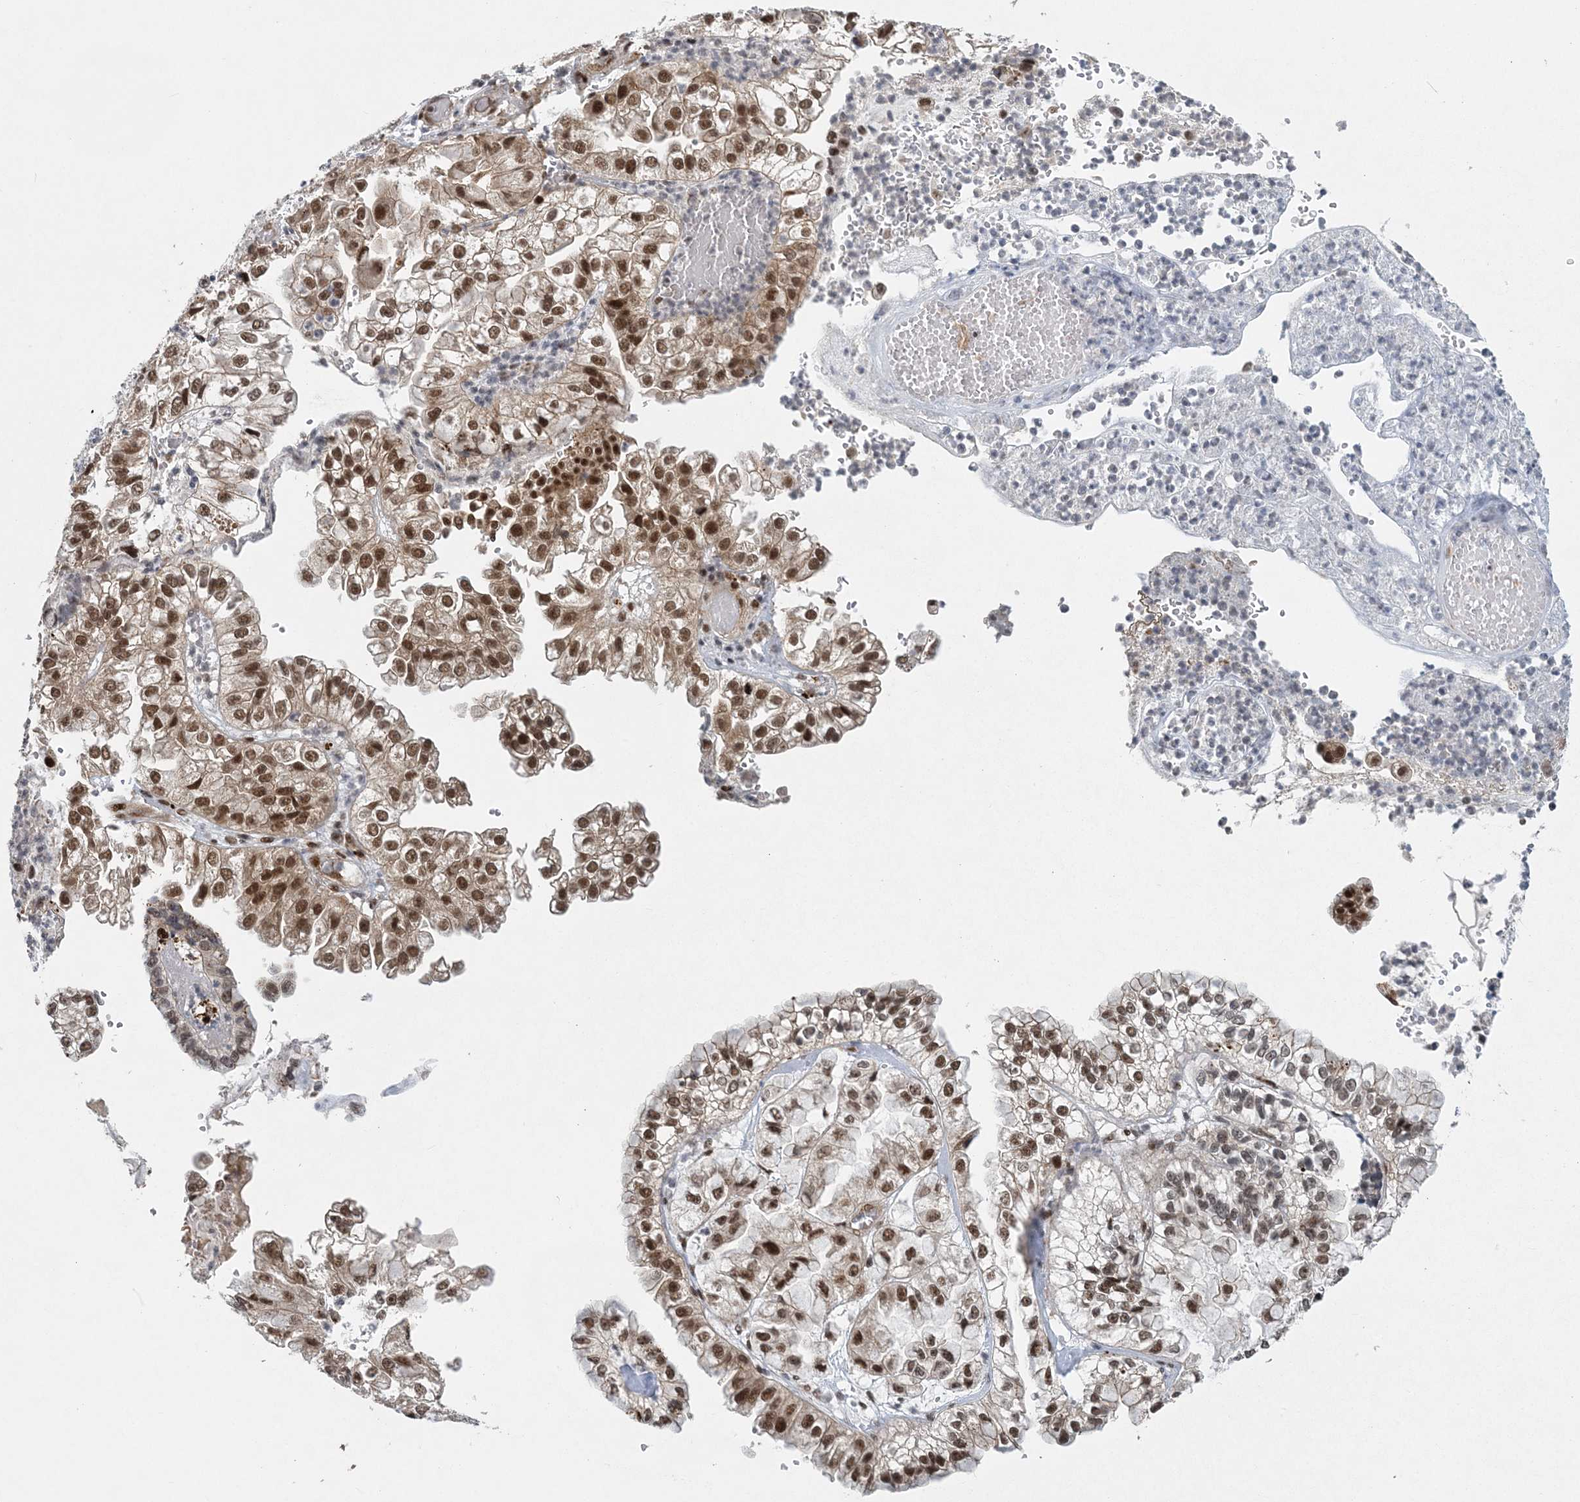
{"staining": {"intensity": "moderate", "quantity": ">75%", "location": "nuclear"}, "tissue": "liver cancer", "cell_type": "Tumor cells", "image_type": "cancer", "snomed": [{"axis": "morphology", "description": "Cholangiocarcinoma"}, {"axis": "topography", "description": "Liver"}], "caption": "Immunohistochemistry (IHC) (DAB (3,3'-diaminobenzidine)) staining of liver cancer shows moderate nuclear protein positivity in approximately >75% of tumor cells. (DAB = brown stain, brightfield microscopy at high magnification).", "gene": "CWC22", "patient": {"sex": "female", "age": 79}}